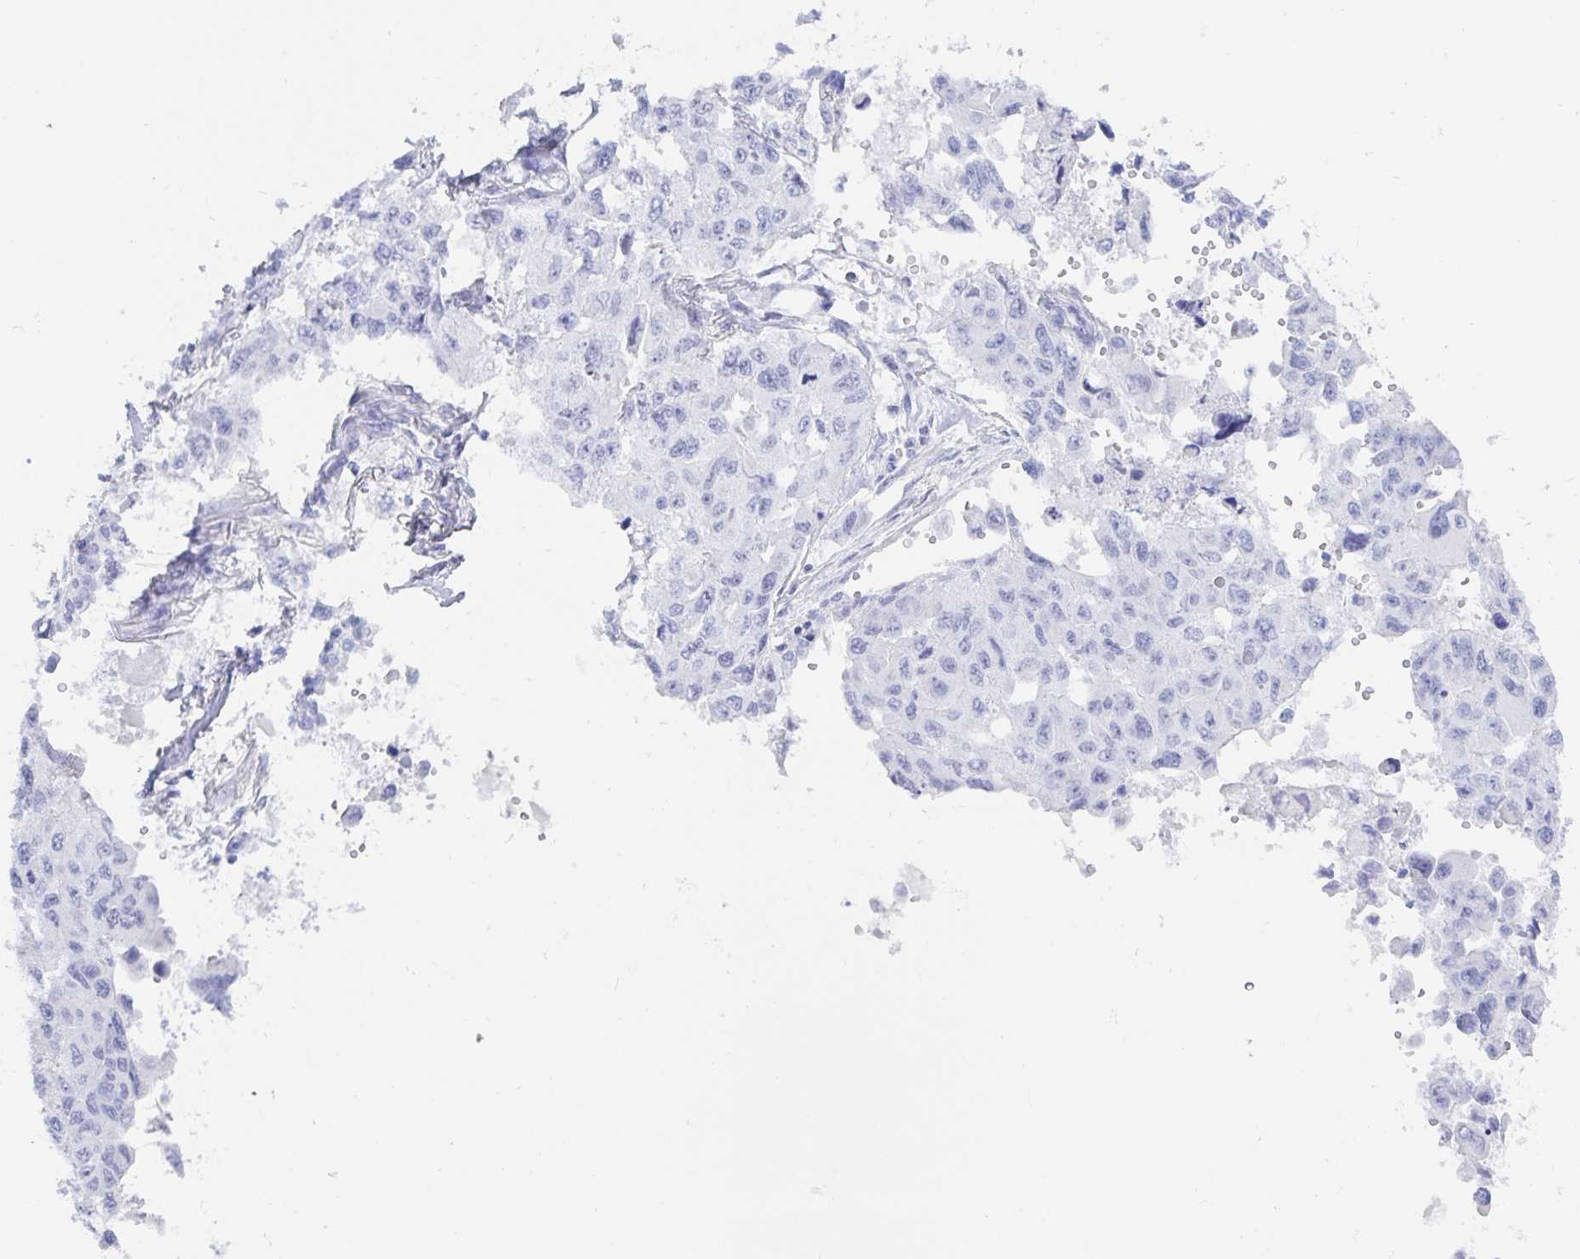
{"staining": {"intensity": "negative", "quantity": "none", "location": "none"}, "tissue": "lung cancer", "cell_type": "Tumor cells", "image_type": "cancer", "snomed": [{"axis": "morphology", "description": "Adenocarcinoma, NOS"}, {"axis": "topography", "description": "Lung"}], "caption": "Human lung cancer stained for a protein using immunohistochemistry (IHC) exhibits no staining in tumor cells.", "gene": "KCNH6", "patient": {"sex": "male", "age": 64}}